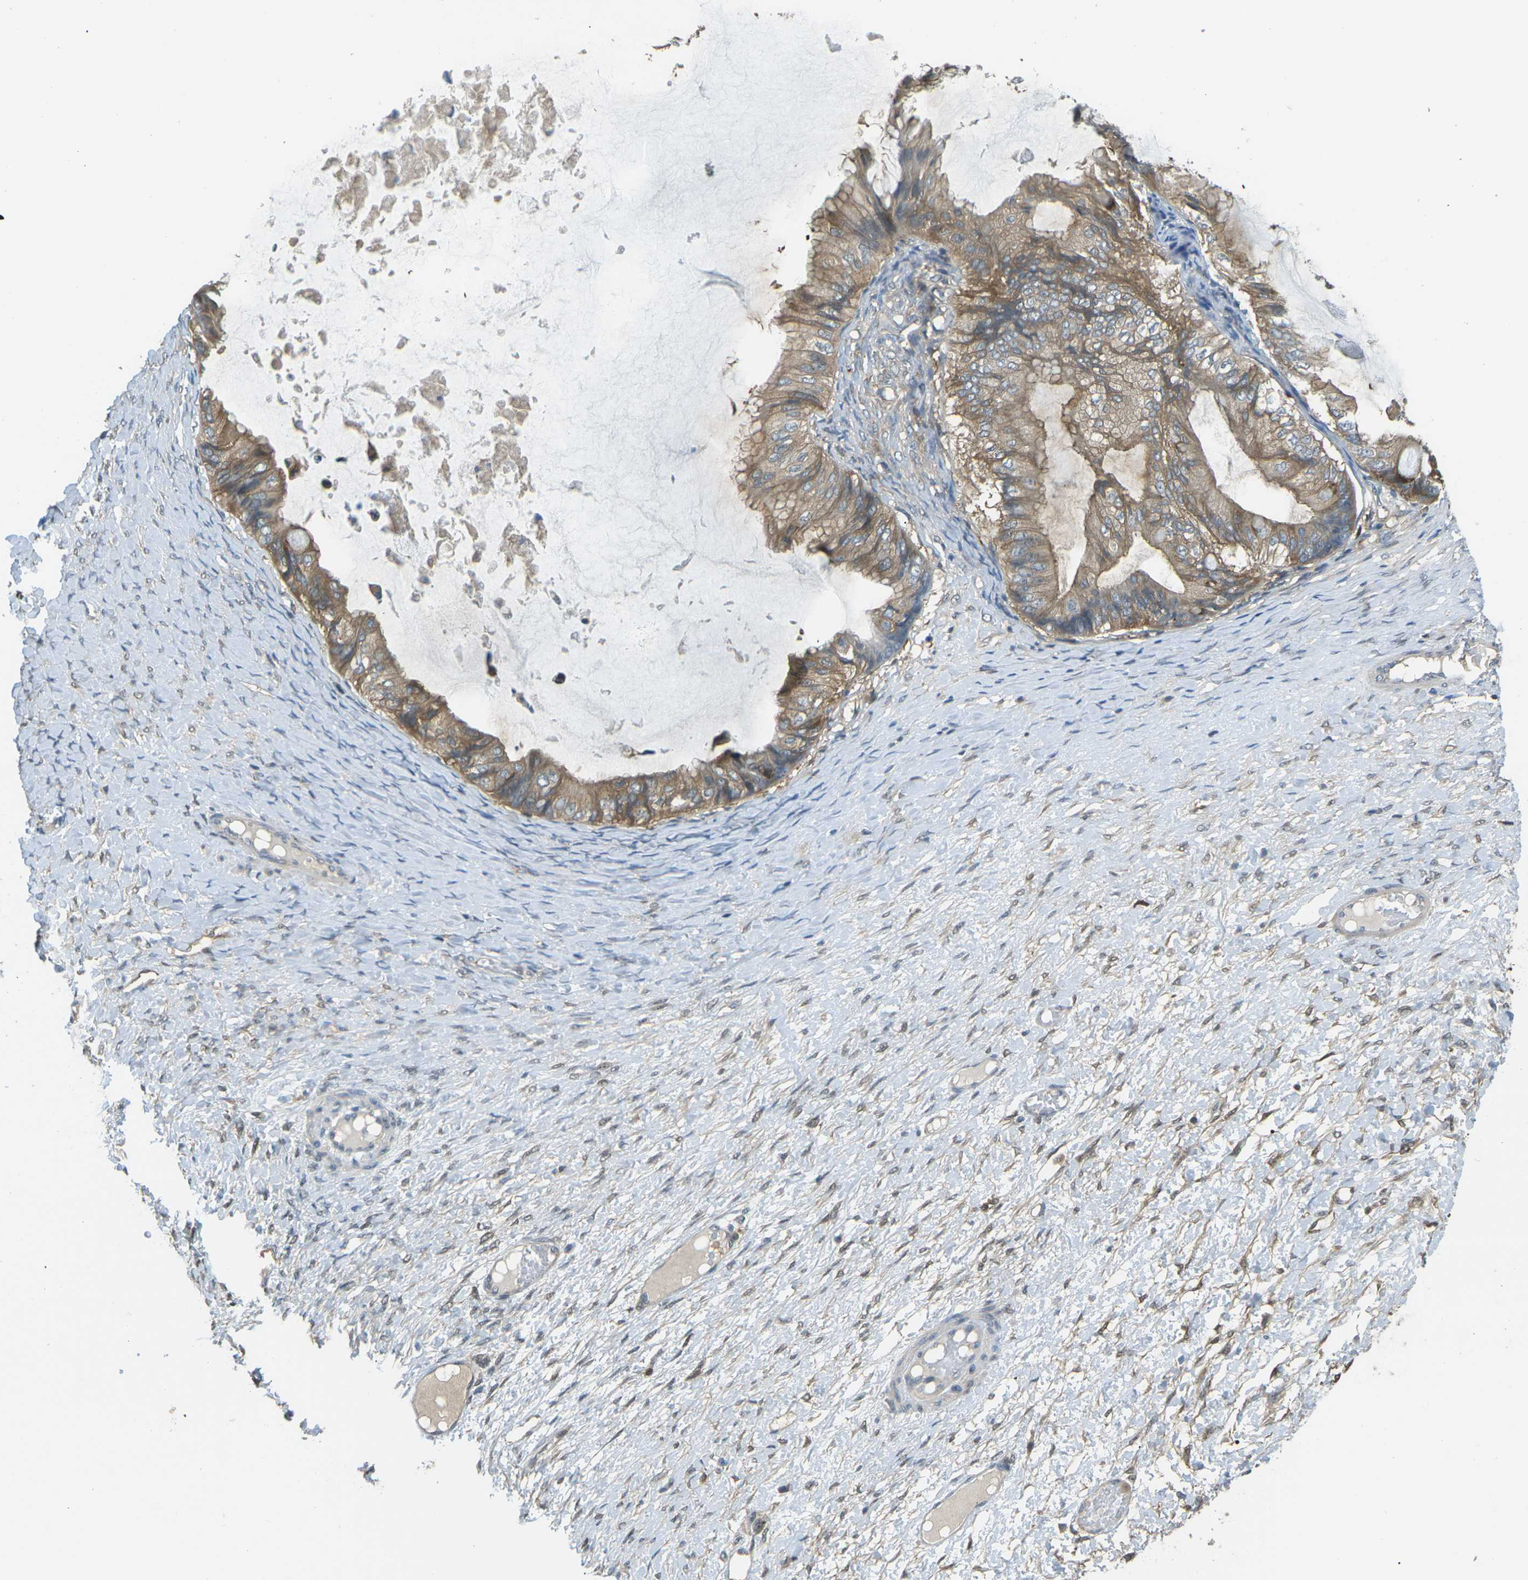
{"staining": {"intensity": "moderate", "quantity": ">75%", "location": "cytoplasmic/membranous"}, "tissue": "ovarian cancer", "cell_type": "Tumor cells", "image_type": "cancer", "snomed": [{"axis": "morphology", "description": "Cystadenocarcinoma, mucinous, NOS"}, {"axis": "topography", "description": "Ovary"}], "caption": "Ovarian cancer tissue exhibits moderate cytoplasmic/membranous positivity in approximately >75% of tumor cells, visualized by immunohistochemistry.", "gene": "PIEZO2", "patient": {"sex": "female", "age": 61}}